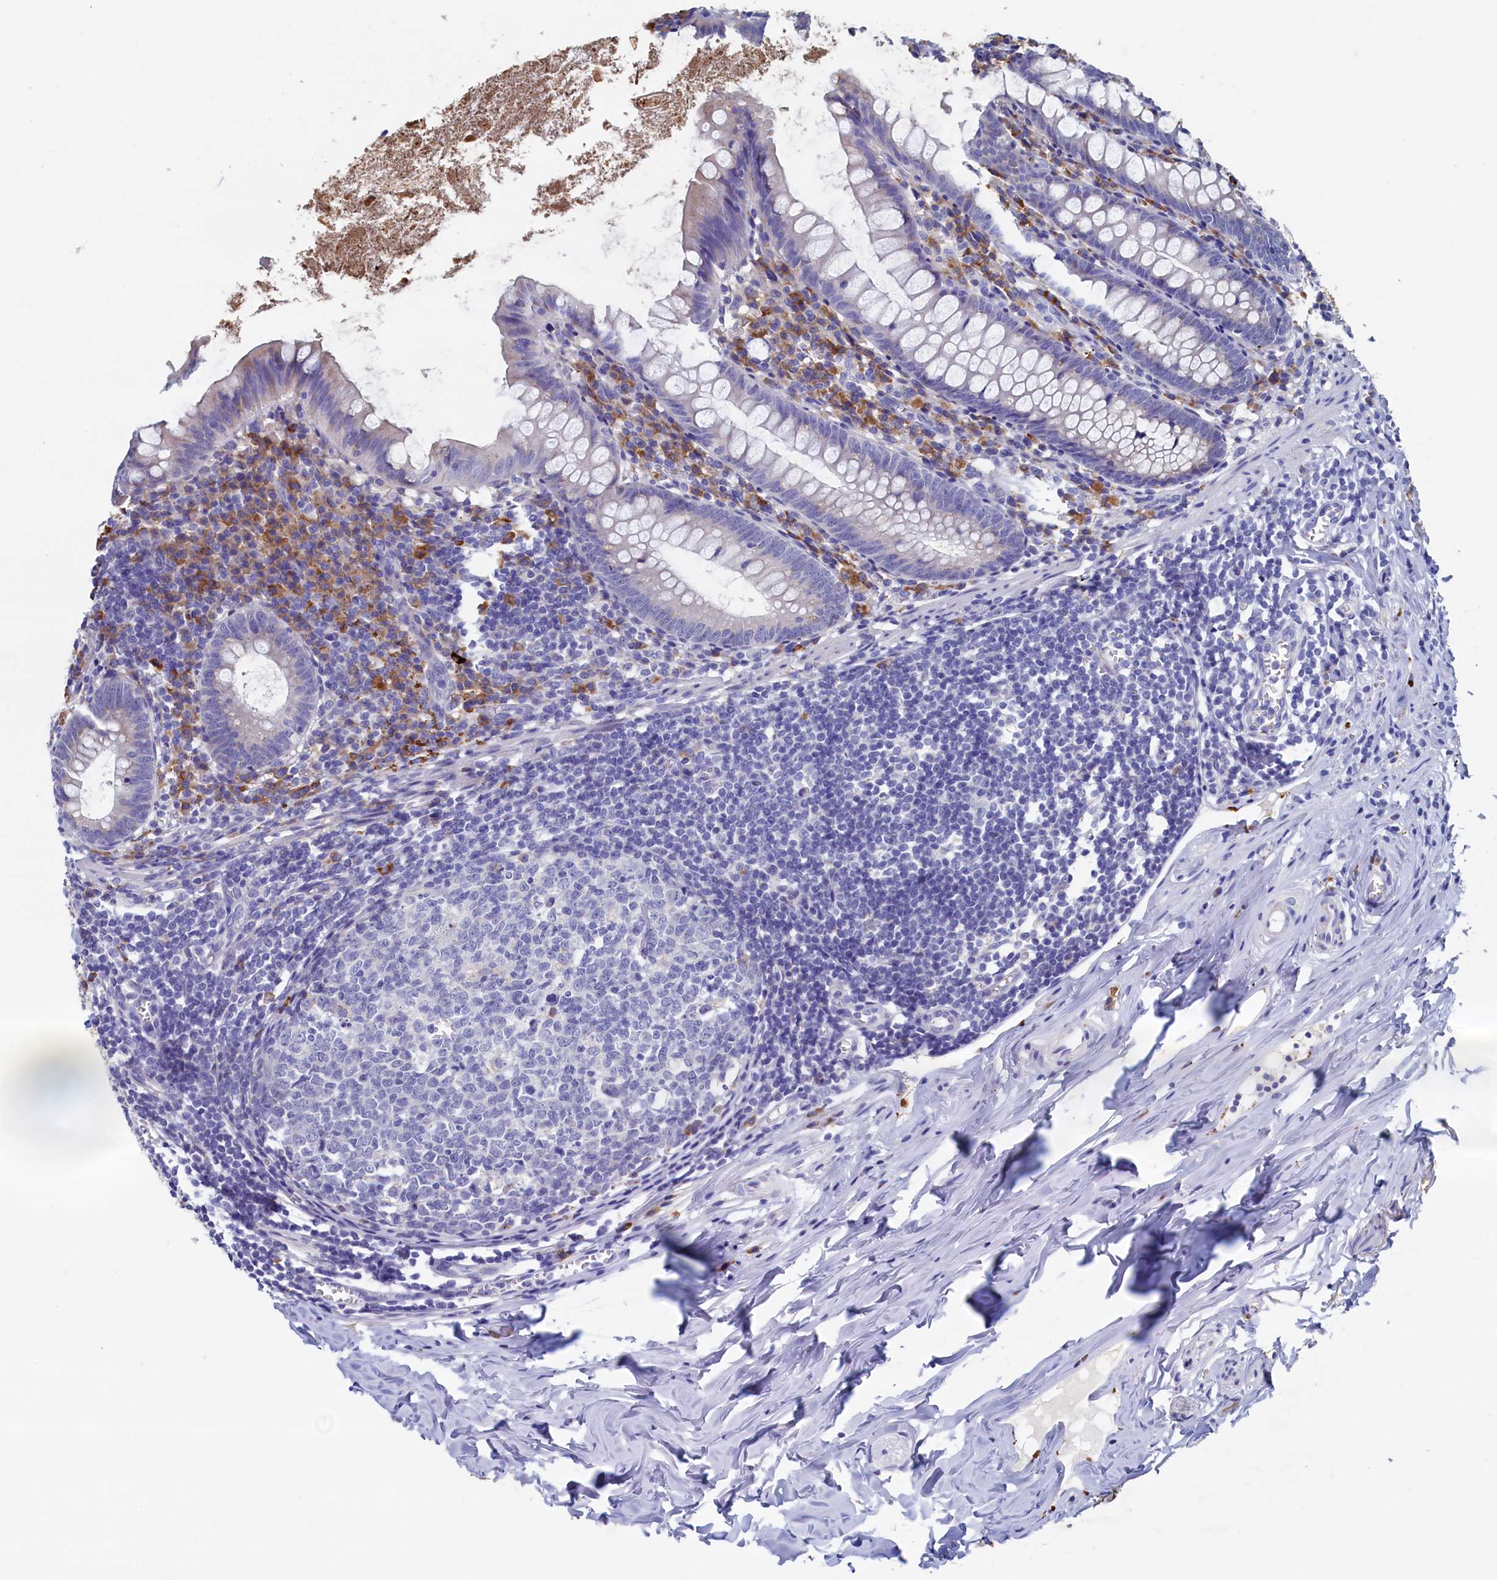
{"staining": {"intensity": "negative", "quantity": "none", "location": "none"}, "tissue": "appendix", "cell_type": "Glandular cells", "image_type": "normal", "snomed": [{"axis": "morphology", "description": "Normal tissue, NOS"}, {"axis": "topography", "description": "Appendix"}], "caption": "This is an IHC photomicrograph of benign human appendix. There is no positivity in glandular cells.", "gene": "CBLIF", "patient": {"sex": "female", "age": 51}}